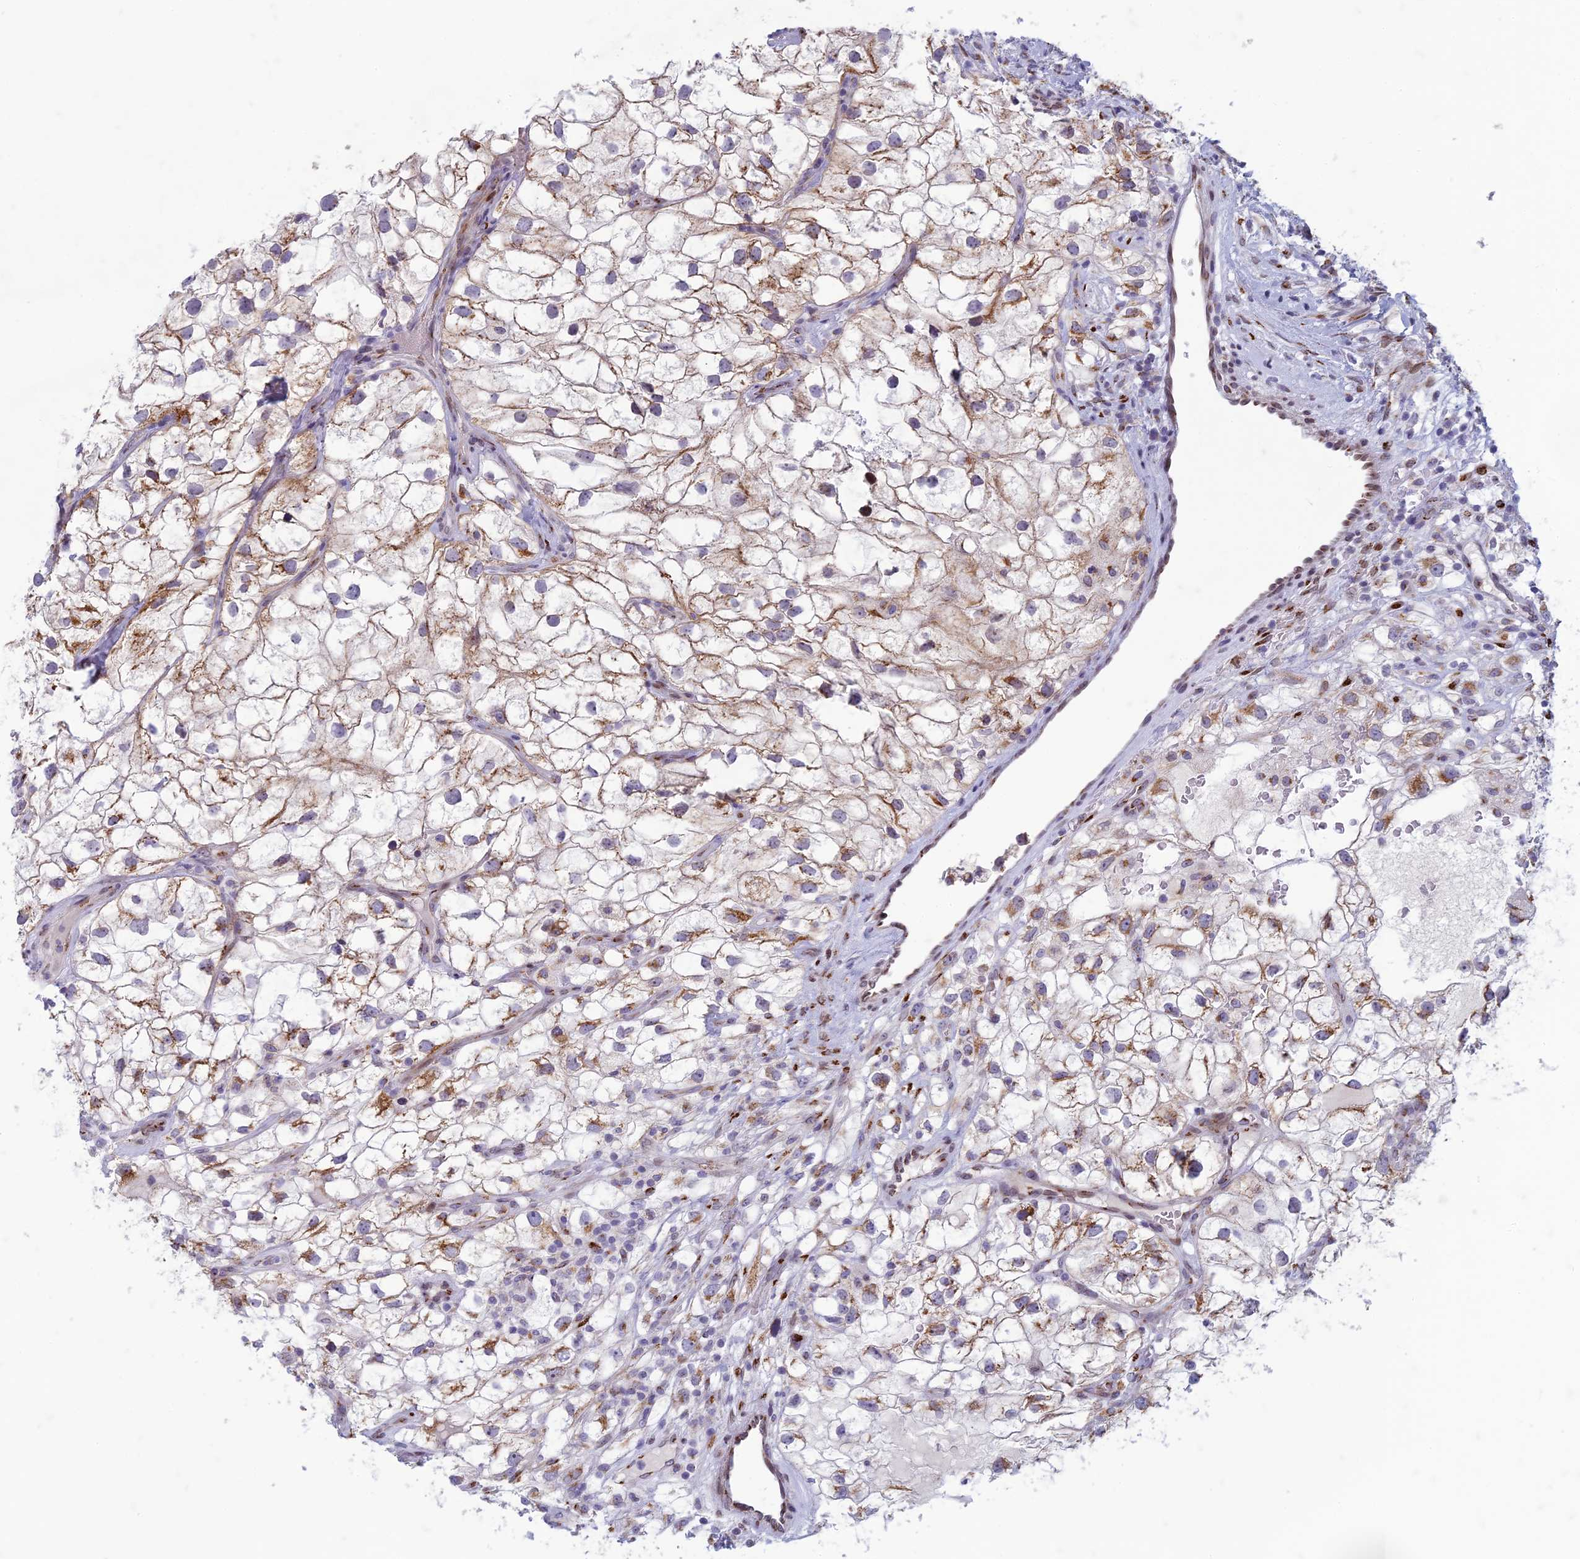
{"staining": {"intensity": "moderate", "quantity": "25%-75%", "location": "cytoplasmic/membranous"}, "tissue": "renal cancer", "cell_type": "Tumor cells", "image_type": "cancer", "snomed": [{"axis": "morphology", "description": "Adenocarcinoma, NOS"}, {"axis": "topography", "description": "Kidney"}], "caption": "A brown stain highlights moderate cytoplasmic/membranous positivity of a protein in renal cancer tumor cells.", "gene": "FAM3C", "patient": {"sex": "male", "age": 59}}